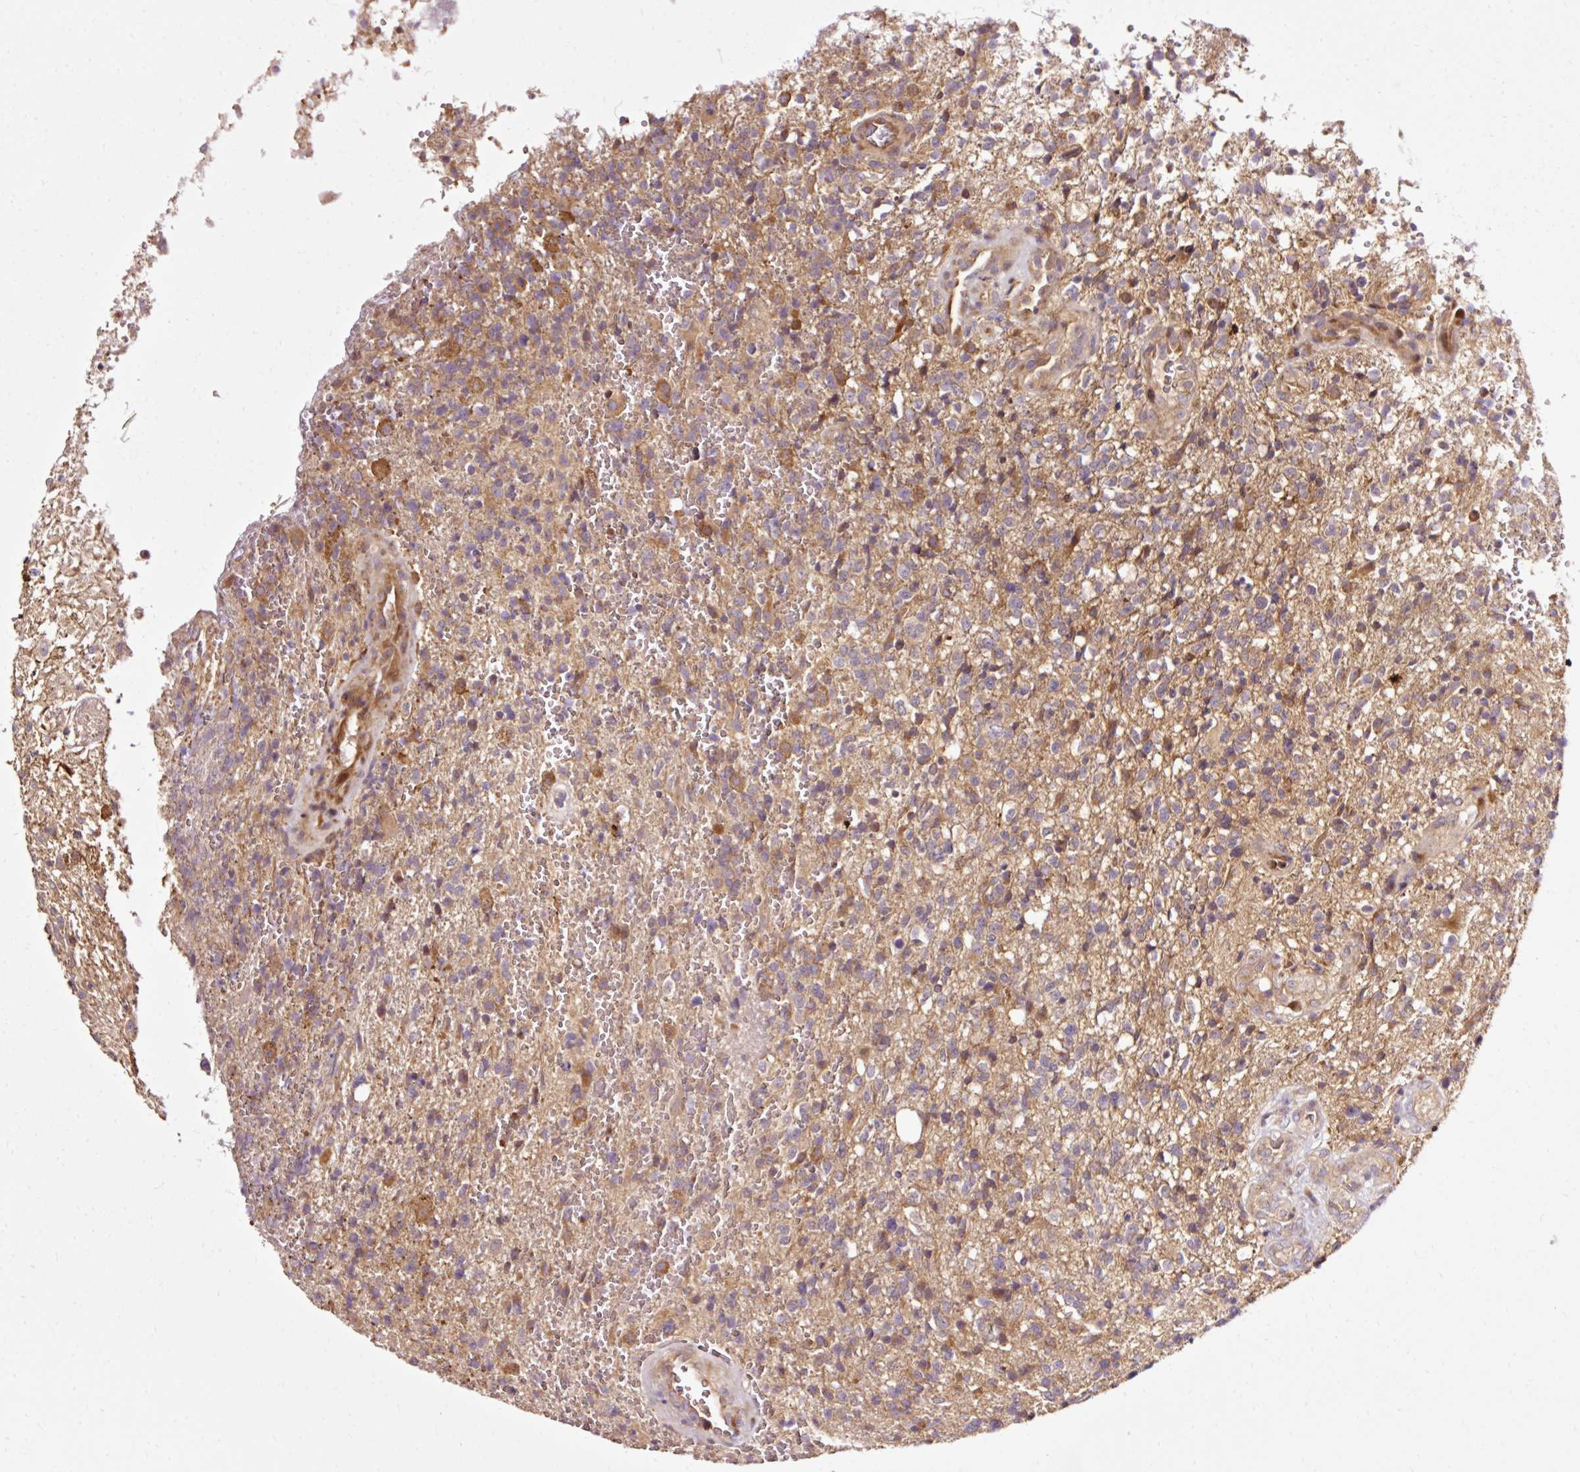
{"staining": {"intensity": "negative", "quantity": "none", "location": "none"}, "tissue": "glioma", "cell_type": "Tumor cells", "image_type": "cancer", "snomed": [{"axis": "morphology", "description": "Glioma, malignant, High grade"}, {"axis": "topography", "description": "Brain"}], "caption": "Immunohistochemical staining of high-grade glioma (malignant) exhibits no significant staining in tumor cells.", "gene": "NAPA", "patient": {"sex": "male", "age": 56}}